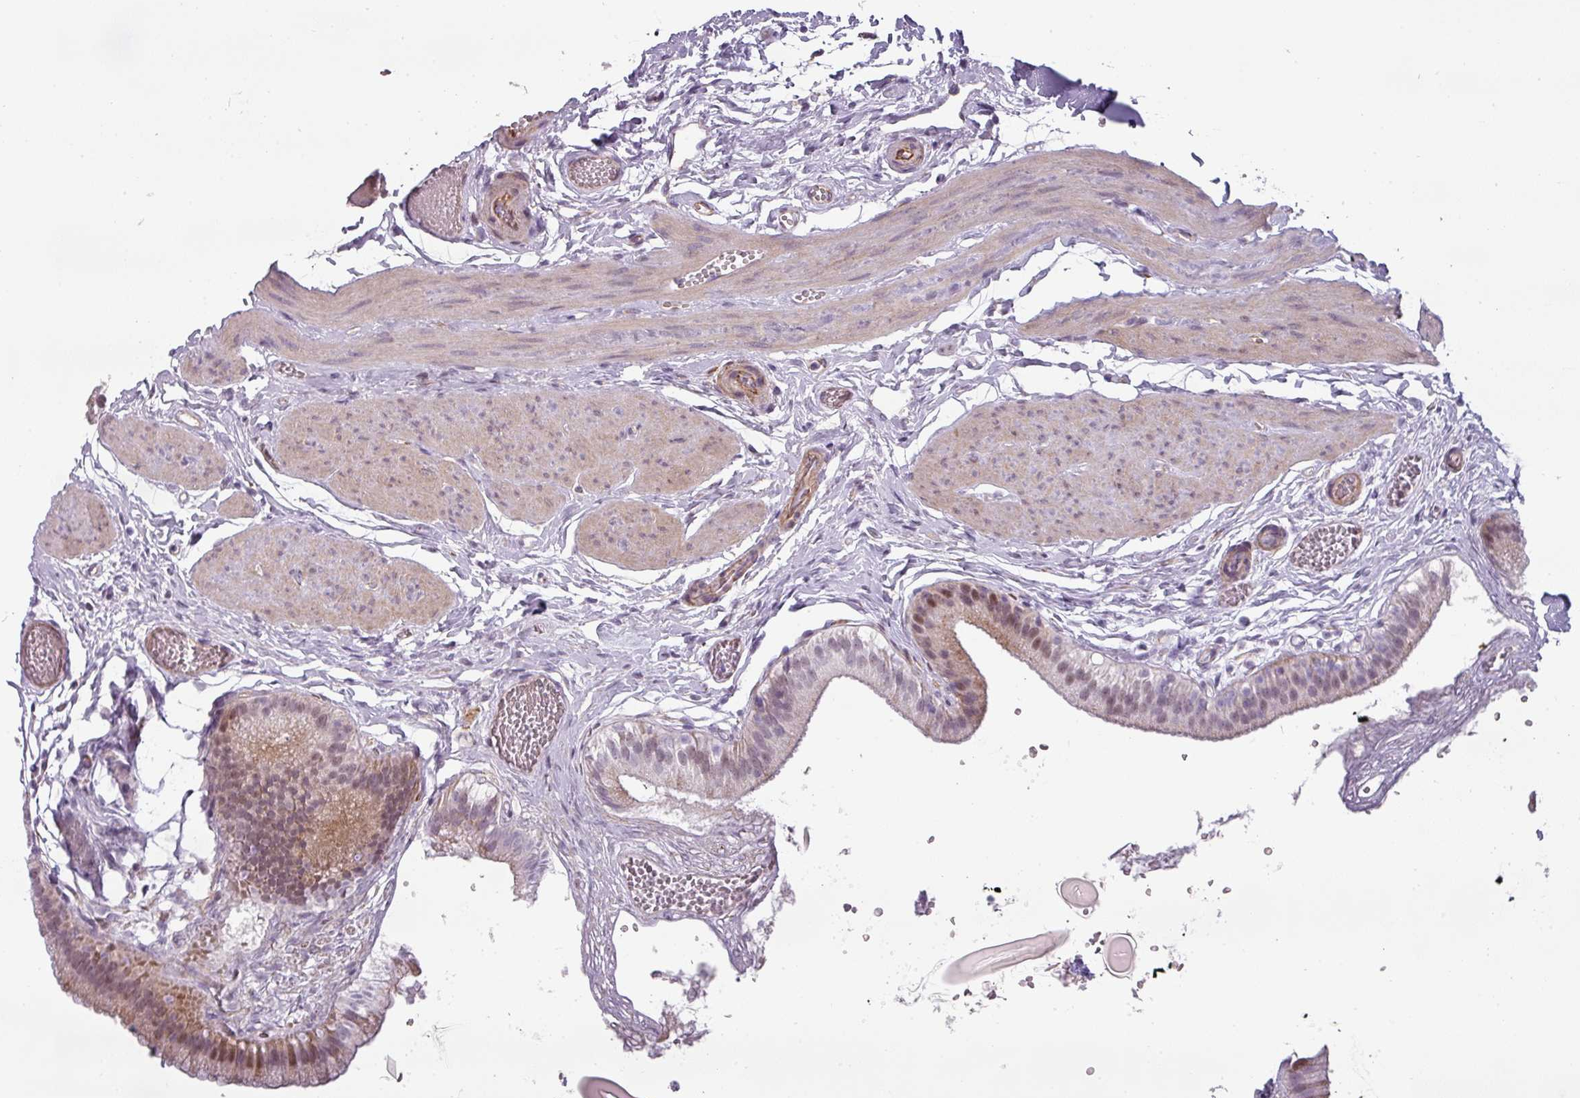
{"staining": {"intensity": "moderate", "quantity": ">75%", "location": "cytoplasmic/membranous,nuclear"}, "tissue": "gallbladder", "cell_type": "Glandular cells", "image_type": "normal", "snomed": [{"axis": "morphology", "description": "Normal tissue, NOS"}, {"axis": "topography", "description": "Gallbladder"}], "caption": "Approximately >75% of glandular cells in benign human gallbladder display moderate cytoplasmic/membranous,nuclear protein positivity as visualized by brown immunohistochemical staining.", "gene": "CHRDL1", "patient": {"sex": "female", "age": 54}}